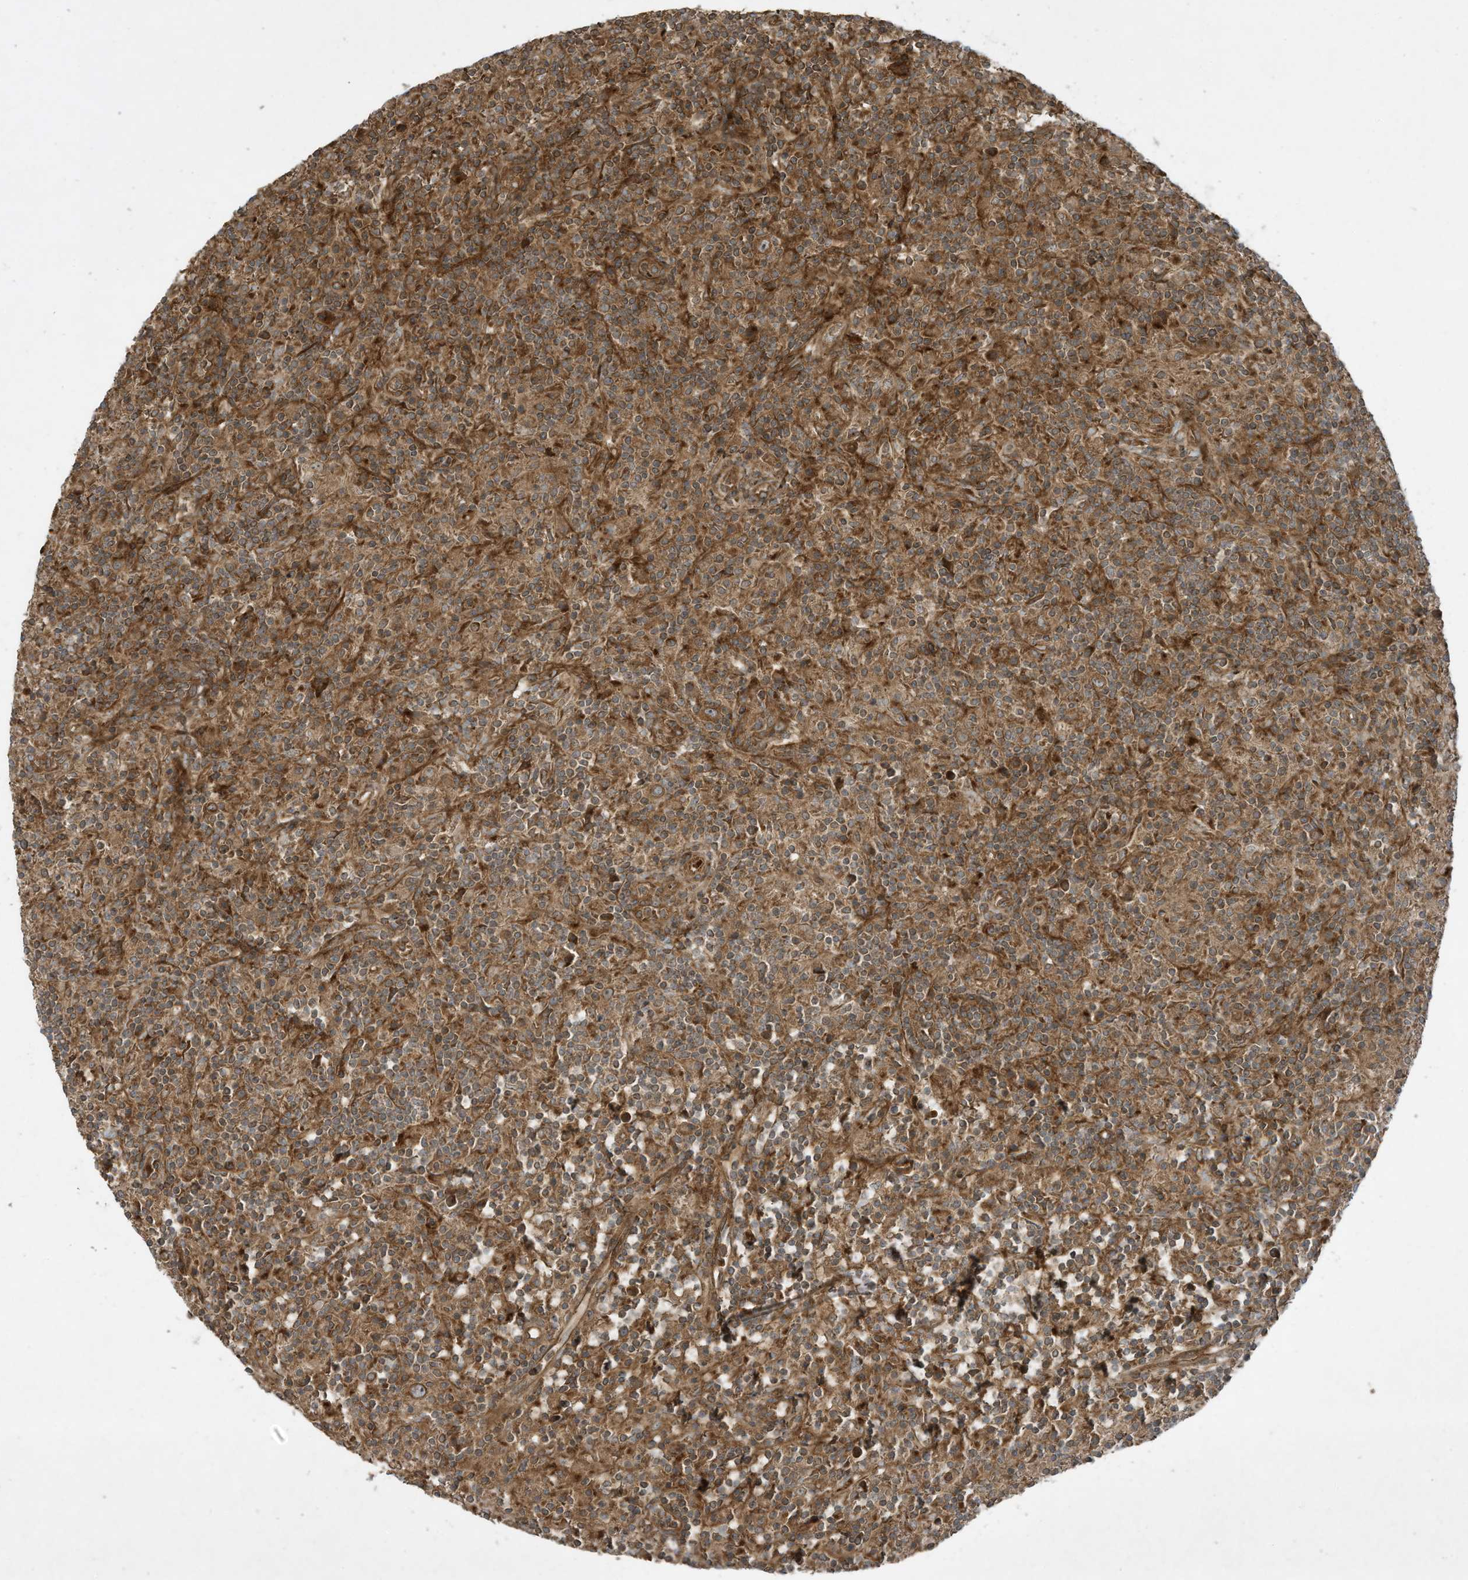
{"staining": {"intensity": "moderate", "quantity": ">75%", "location": "cytoplasmic/membranous"}, "tissue": "lymphoma", "cell_type": "Tumor cells", "image_type": "cancer", "snomed": [{"axis": "morphology", "description": "Hodgkin's disease, NOS"}, {"axis": "topography", "description": "Lymph node"}], "caption": "IHC (DAB (3,3'-diaminobenzidine)) staining of human lymphoma demonstrates moderate cytoplasmic/membranous protein positivity in about >75% of tumor cells.", "gene": "DDIT4", "patient": {"sex": "male", "age": 70}}